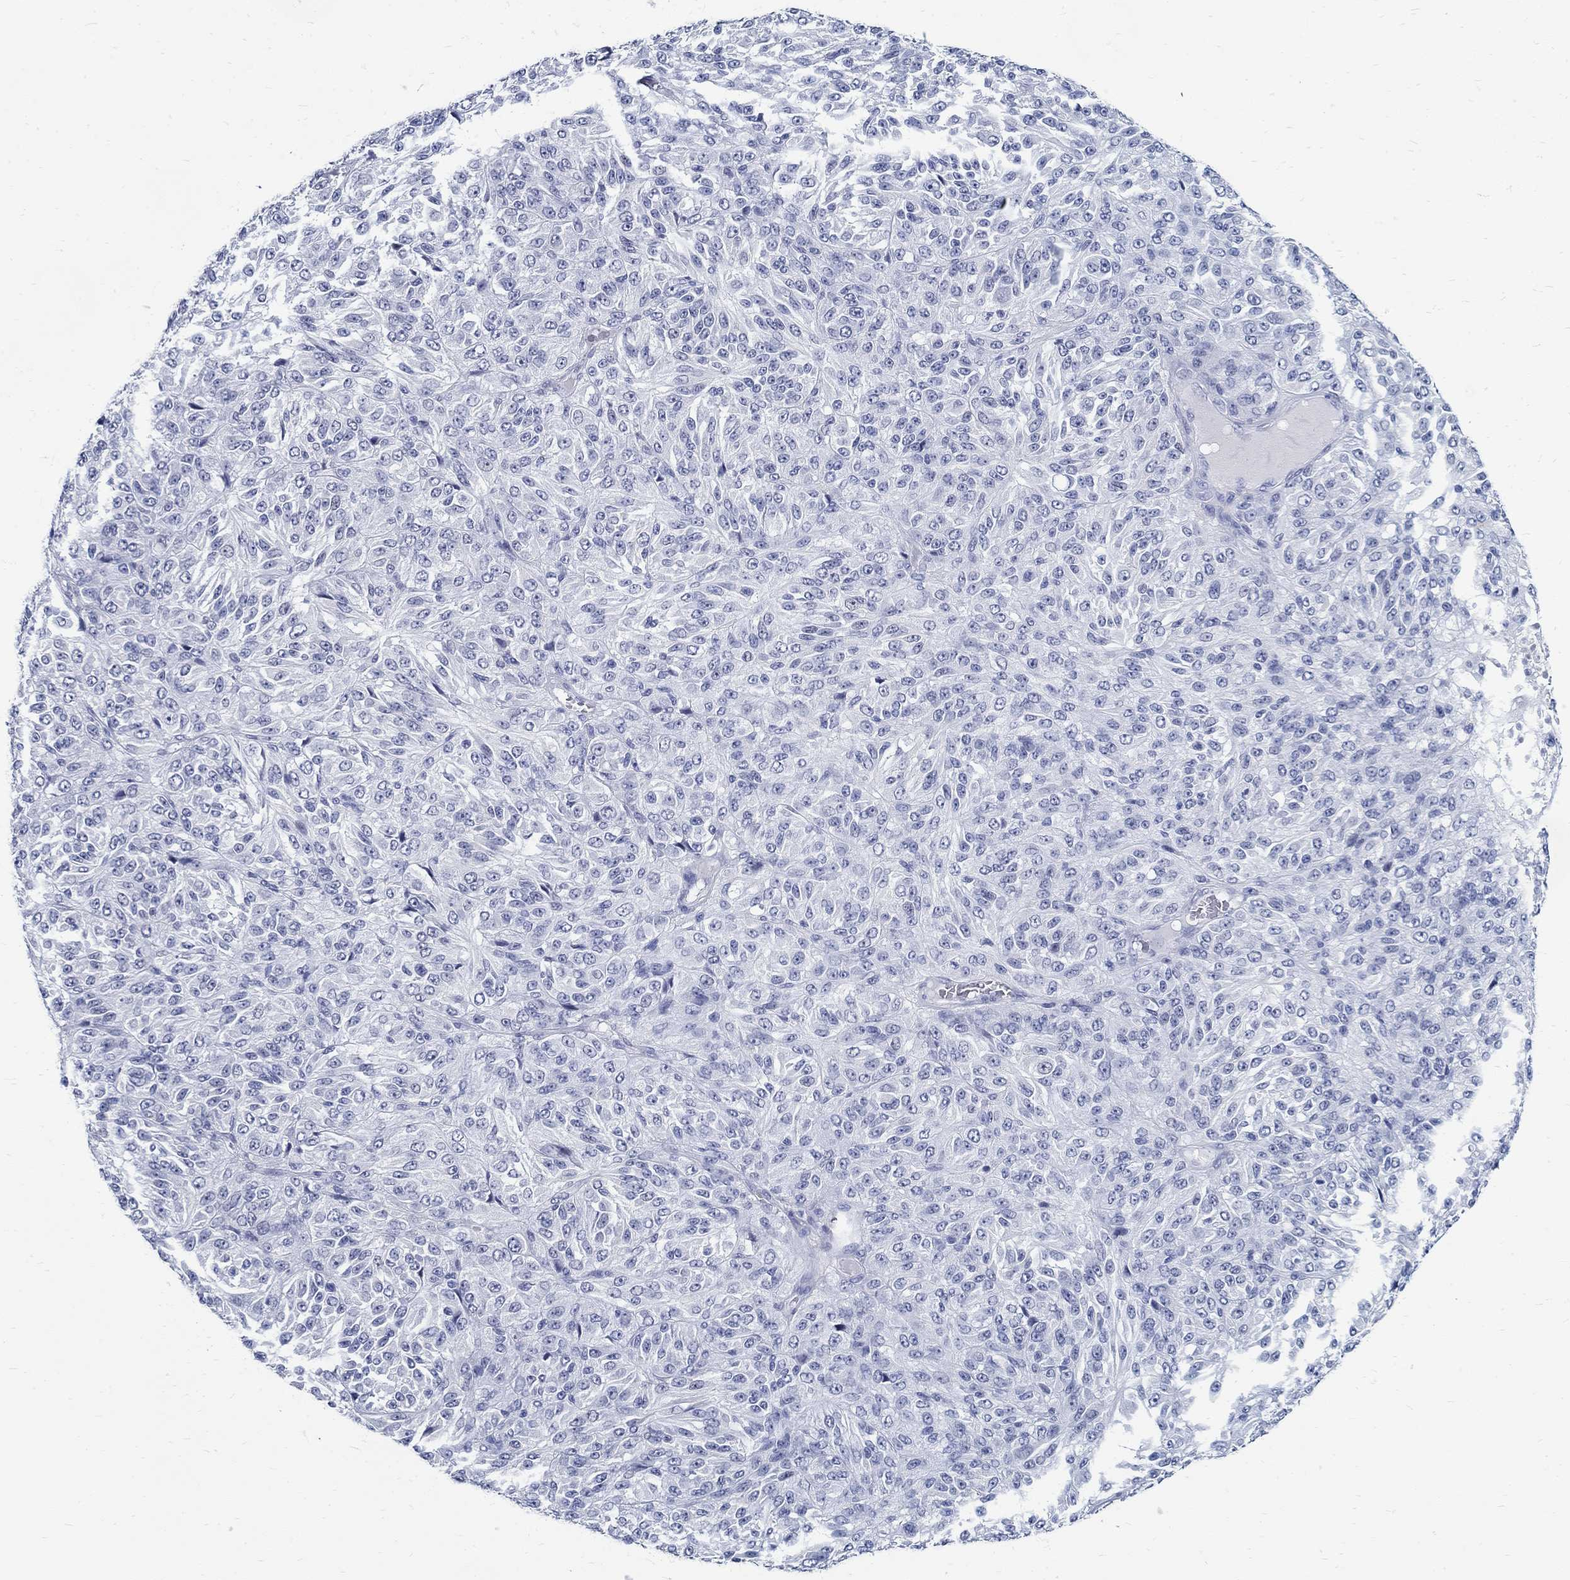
{"staining": {"intensity": "negative", "quantity": "none", "location": "none"}, "tissue": "melanoma", "cell_type": "Tumor cells", "image_type": "cancer", "snomed": [{"axis": "morphology", "description": "Malignant melanoma, Metastatic site"}, {"axis": "topography", "description": "Brain"}], "caption": "This histopathology image is of melanoma stained with immunohistochemistry (IHC) to label a protein in brown with the nuclei are counter-stained blue. There is no staining in tumor cells.", "gene": "BSPRY", "patient": {"sex": "female", "age": 56}}